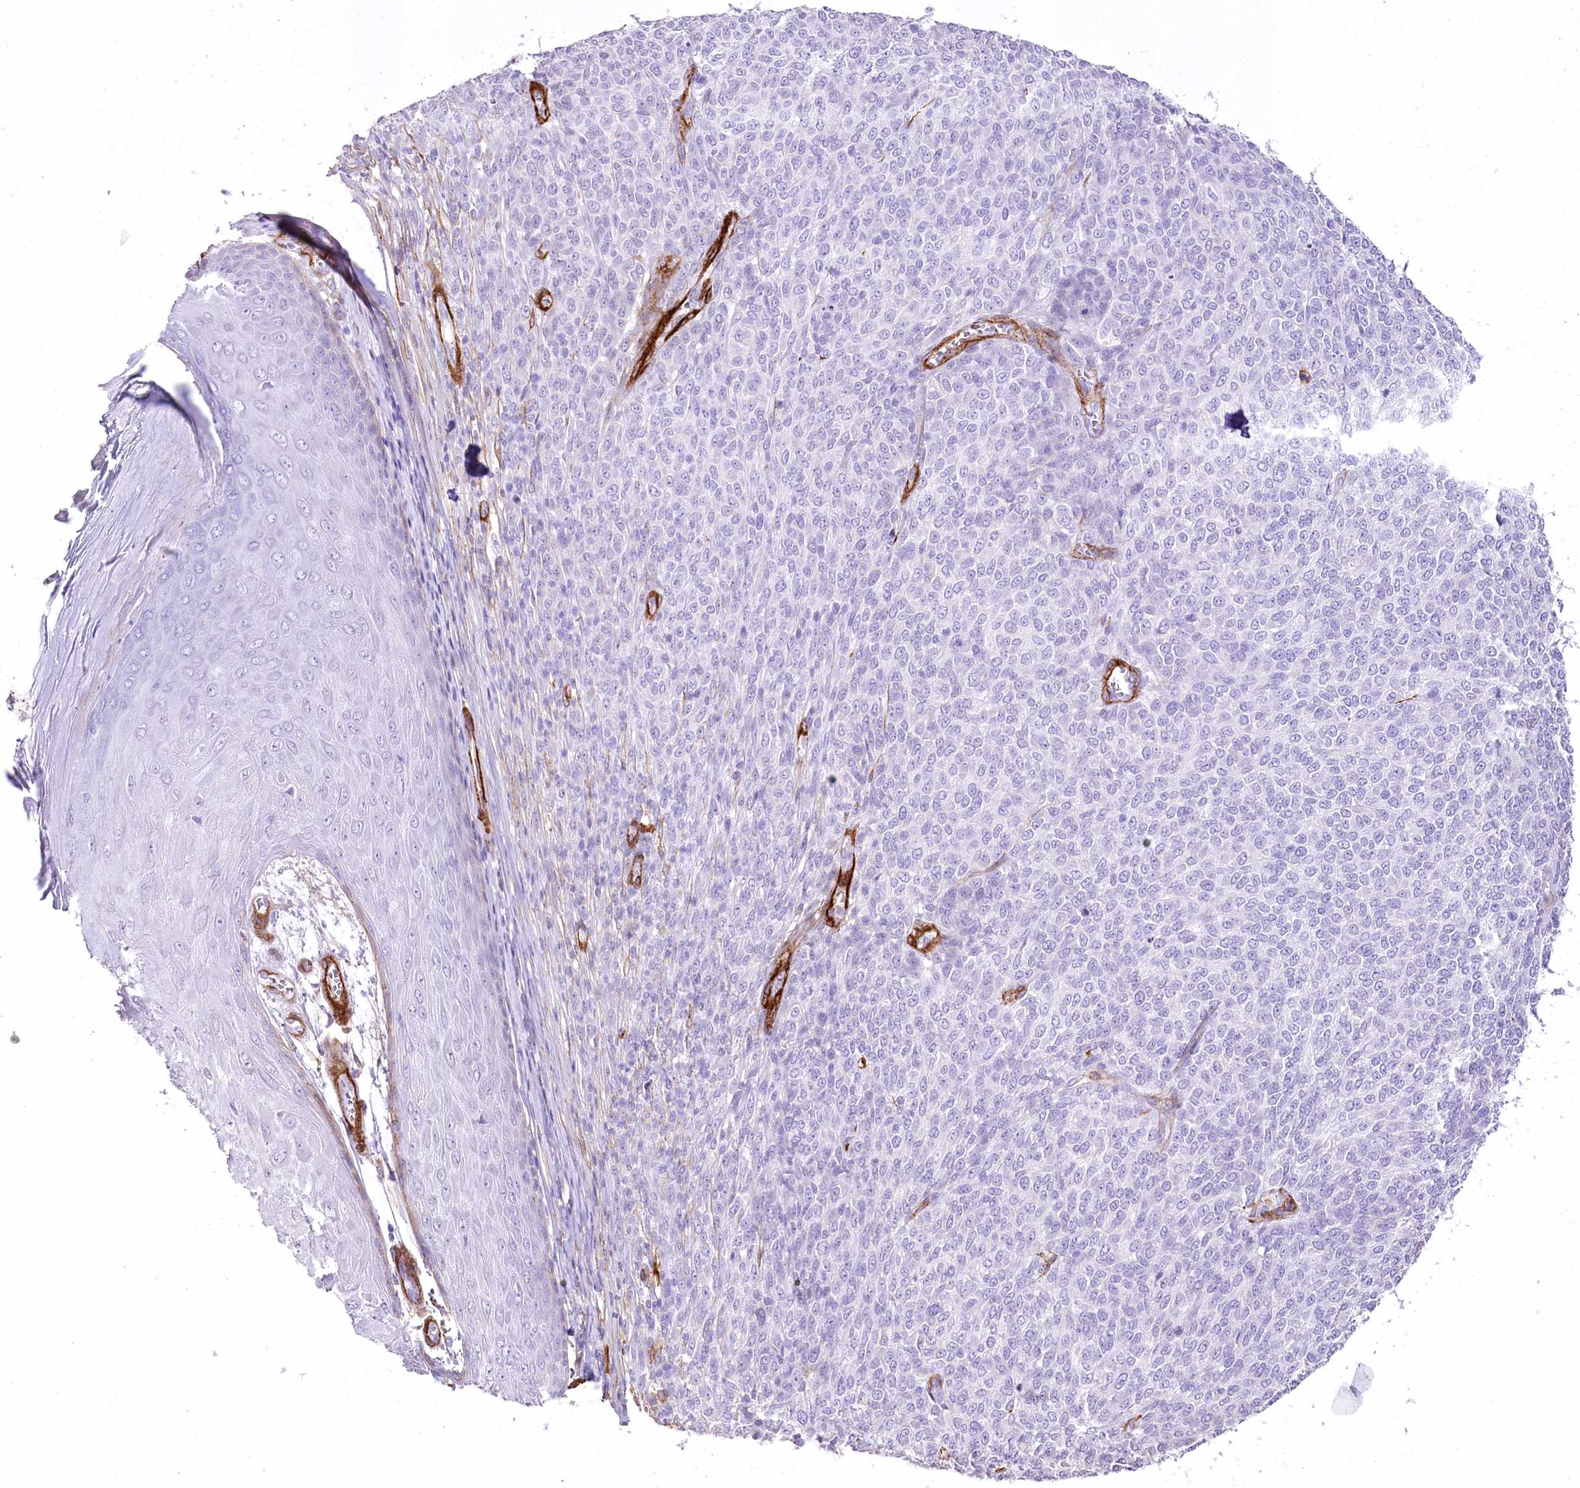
{"staining": {"intensity": "negative", "quantity": "none", "location": "none"}, "tissue": "melanoma", "cell_type": "Tumor cells", "image_type": "cancer", "snomed": [{"axis": "morphology", "description": "Malignant melanoma, NOS"}, {"axis": "topography", "description": "Skin"}], "caption": "Immunohistochemical staining of human melanoma reveals no significant expression in tumor cells.", "gene": "SYNPO2", "patient": {"sex": "male", "age": 49}}